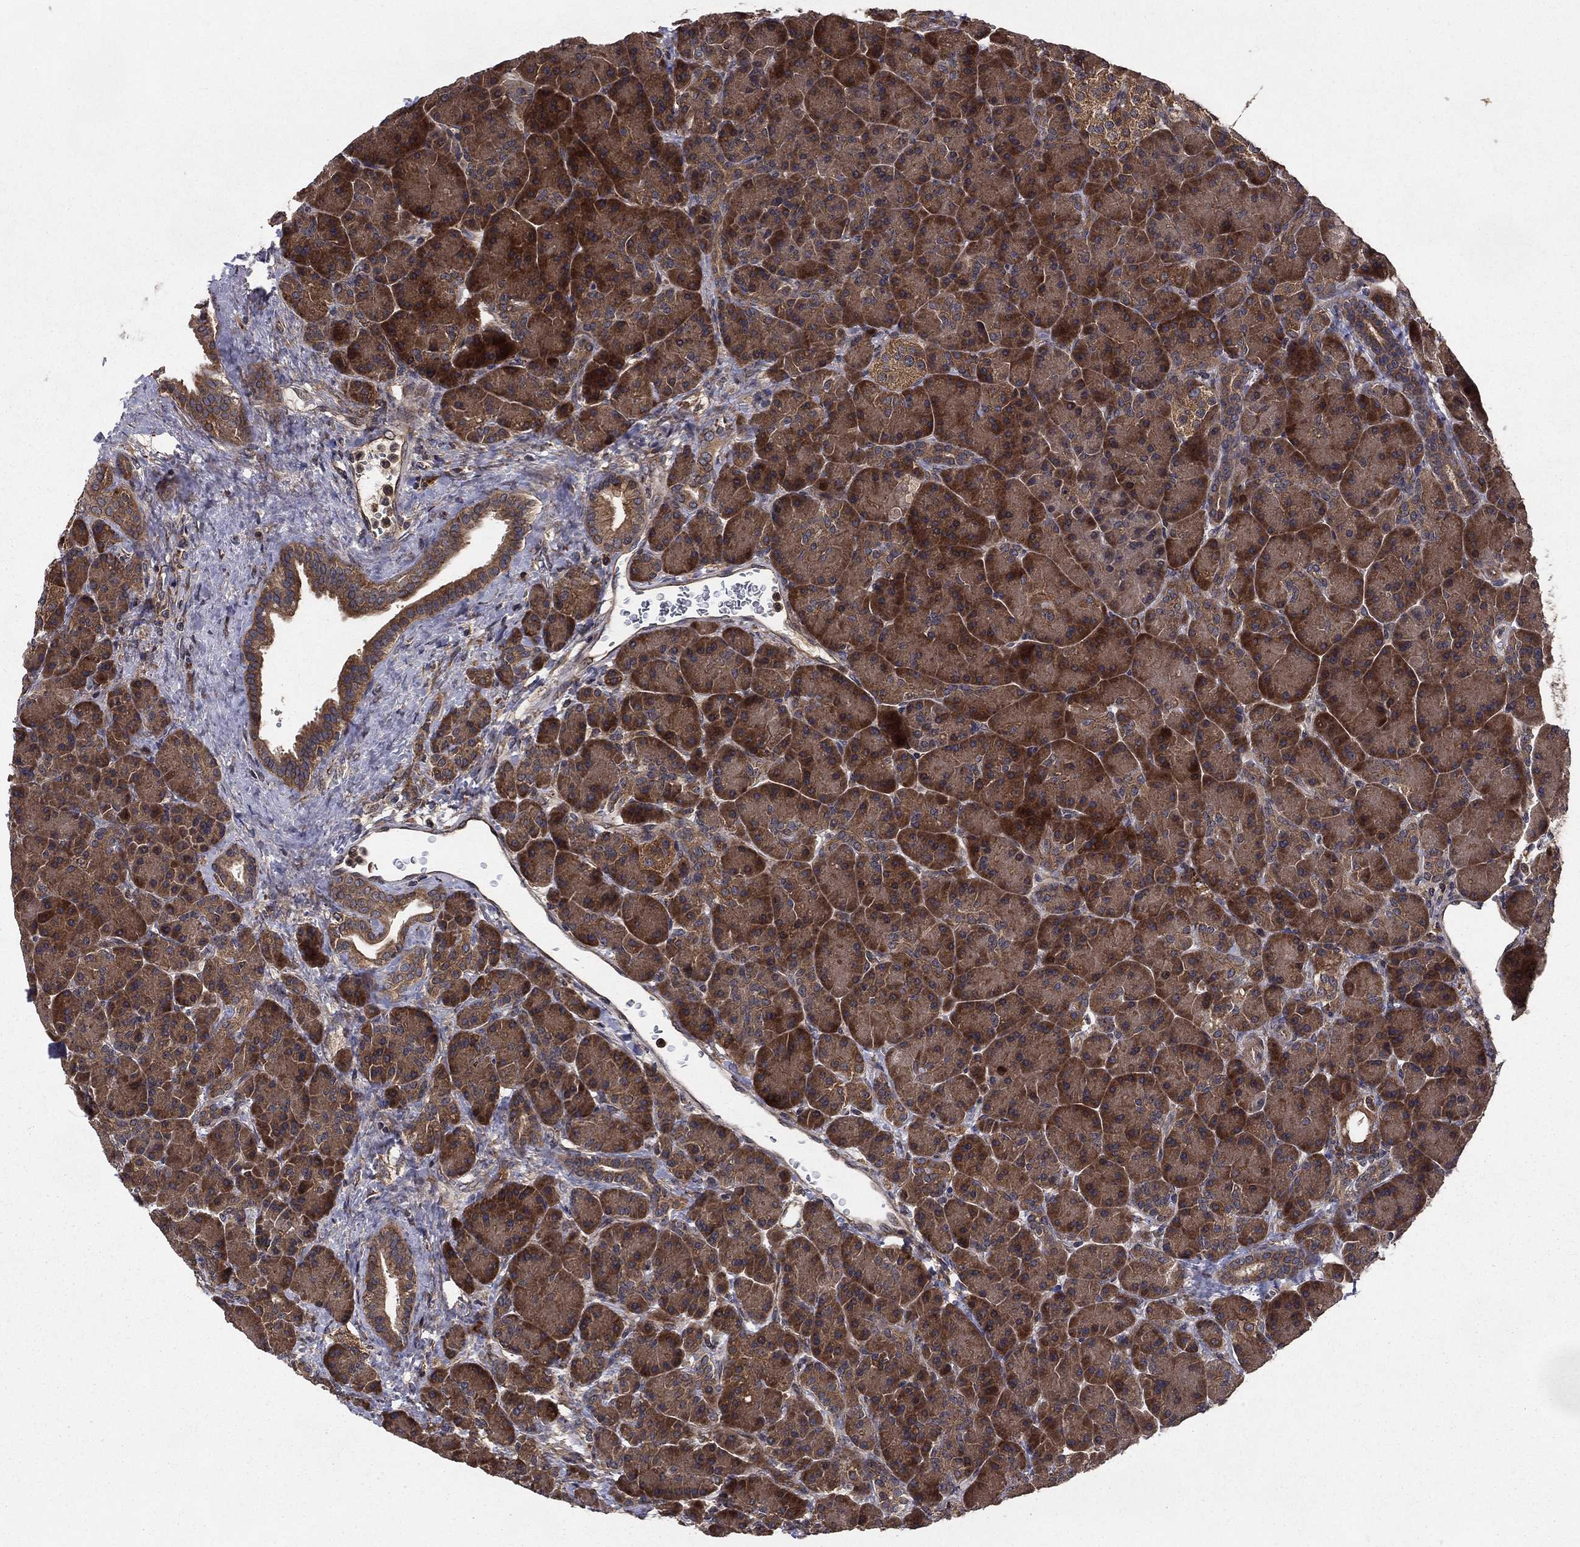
{"staining": {"intensity": "strong", "quantity": ">75%", "location": "cytoplasmic/membranous"}, "tissue": "pancreas", "cell_type": "Exocrine glandular cells", "image_type": "normal", "snomed": [{"axis": "morphology", "description": "Normal tissue, NOS"}, {"axis": "topography", "description": "Pancreas"}], "caption": "A brown stain shows strong cytoplasmic/membranous expression of a protein in exocrine glandular cells of unremarkable human pancreas. The protein of interest is shown in brown color, while the nuclei are stained blue.", "gene": "BABAM2", "patient": {"sex": "female", "age": 63}}